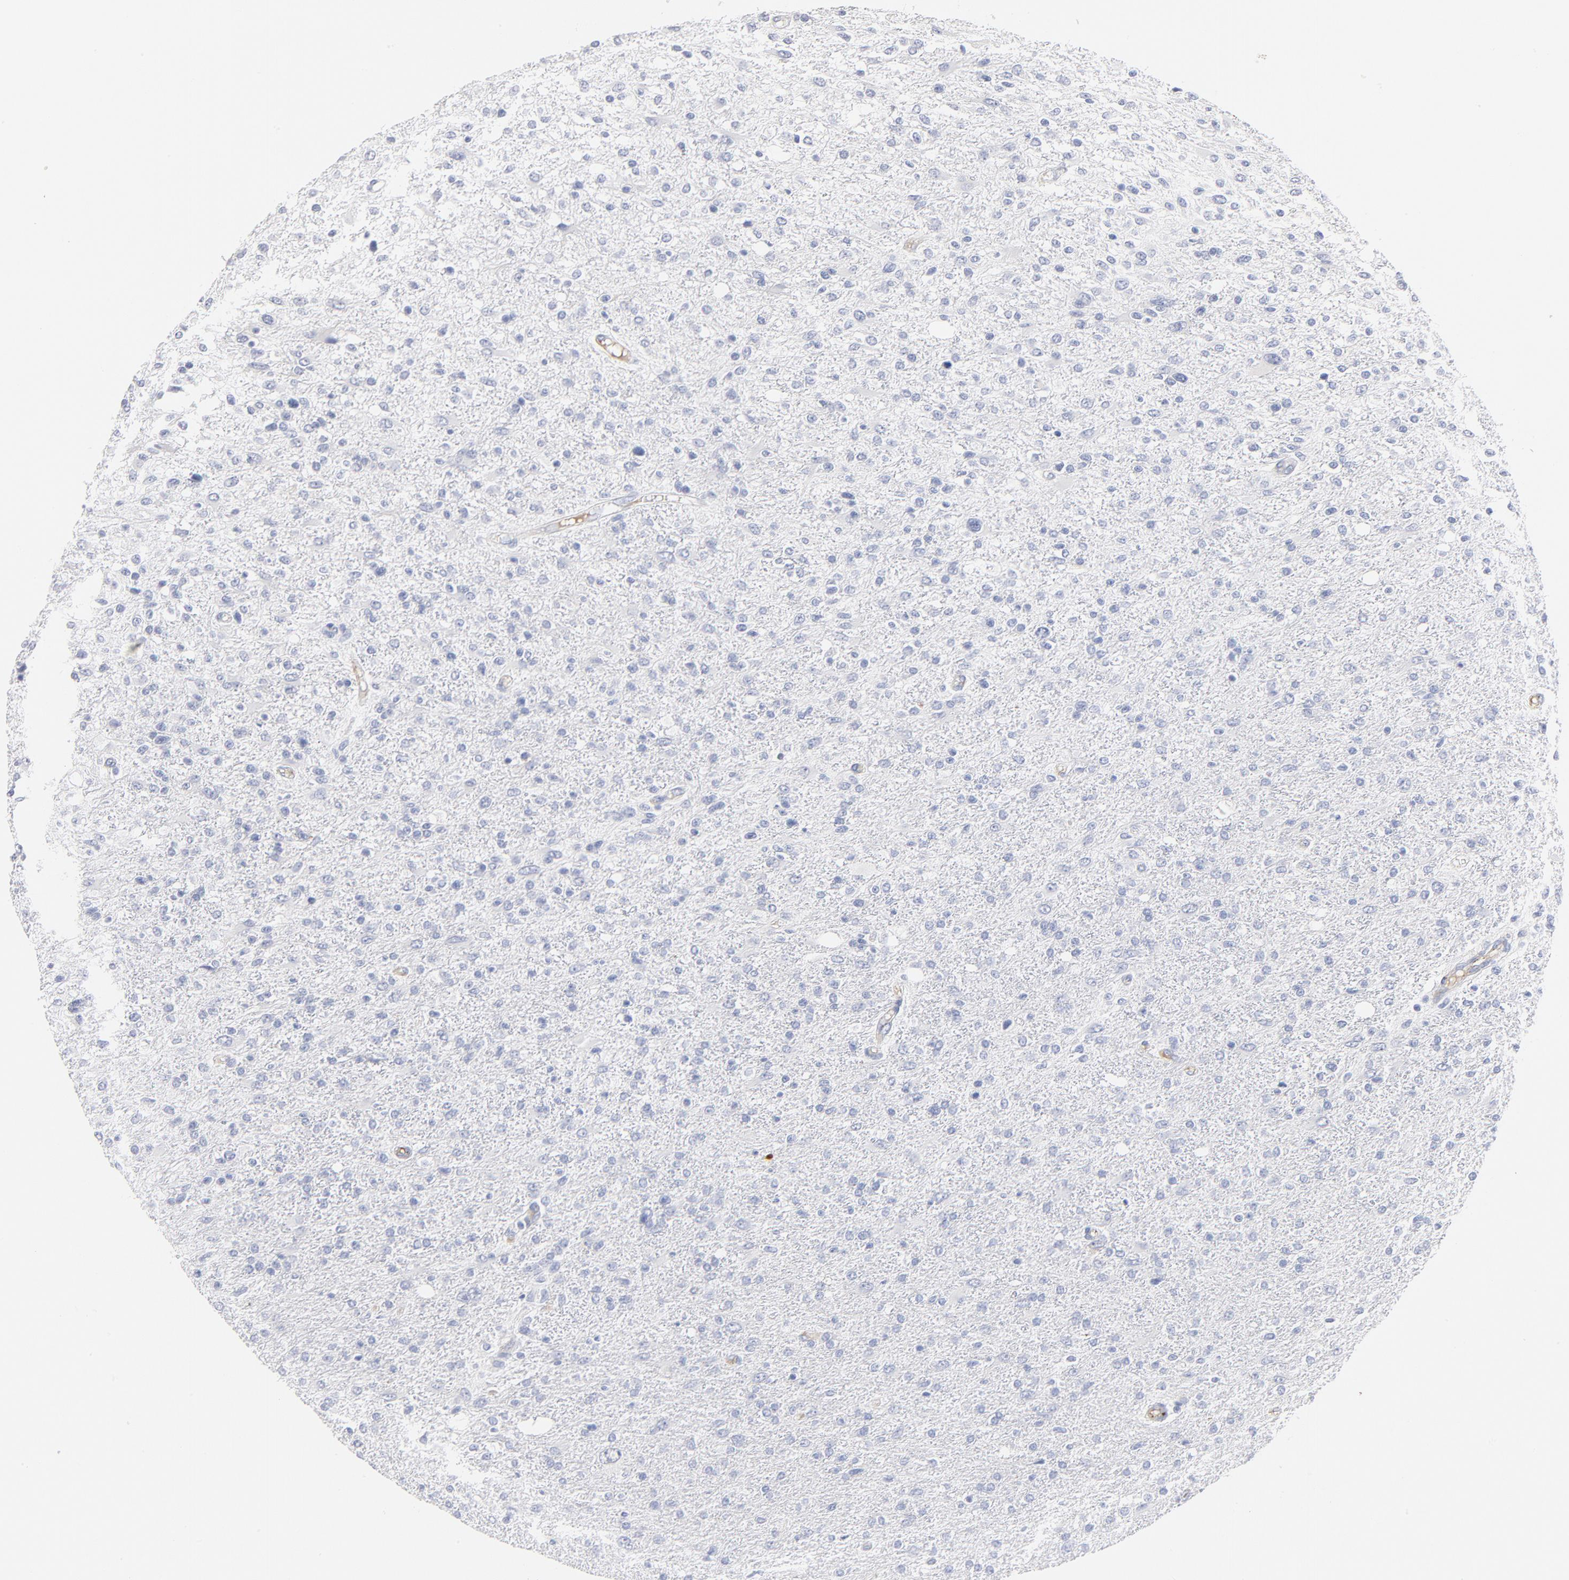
{"staining": {"intensity": "negative", "quantity": "none", "location": "none"}, "tissue": "glioma", "cell_type": "Tumor cells", "image_type": "cancer", "snomed": [{"axis": "morphology", "description": "Glioma, malignant, High grade"}, {"axis": "topography", "description": "Cerebral cortex"}], "caption": "Glioma was stained to show a protein in brown. There is no significant expression in tumor cells. (DAB (3,3'-diaminobenzidine) immunohistochemistry visualized using brightfield microscopy, high magnification).", "gene": "PLAT", "patient": {"sex": "male", "age": 76}}